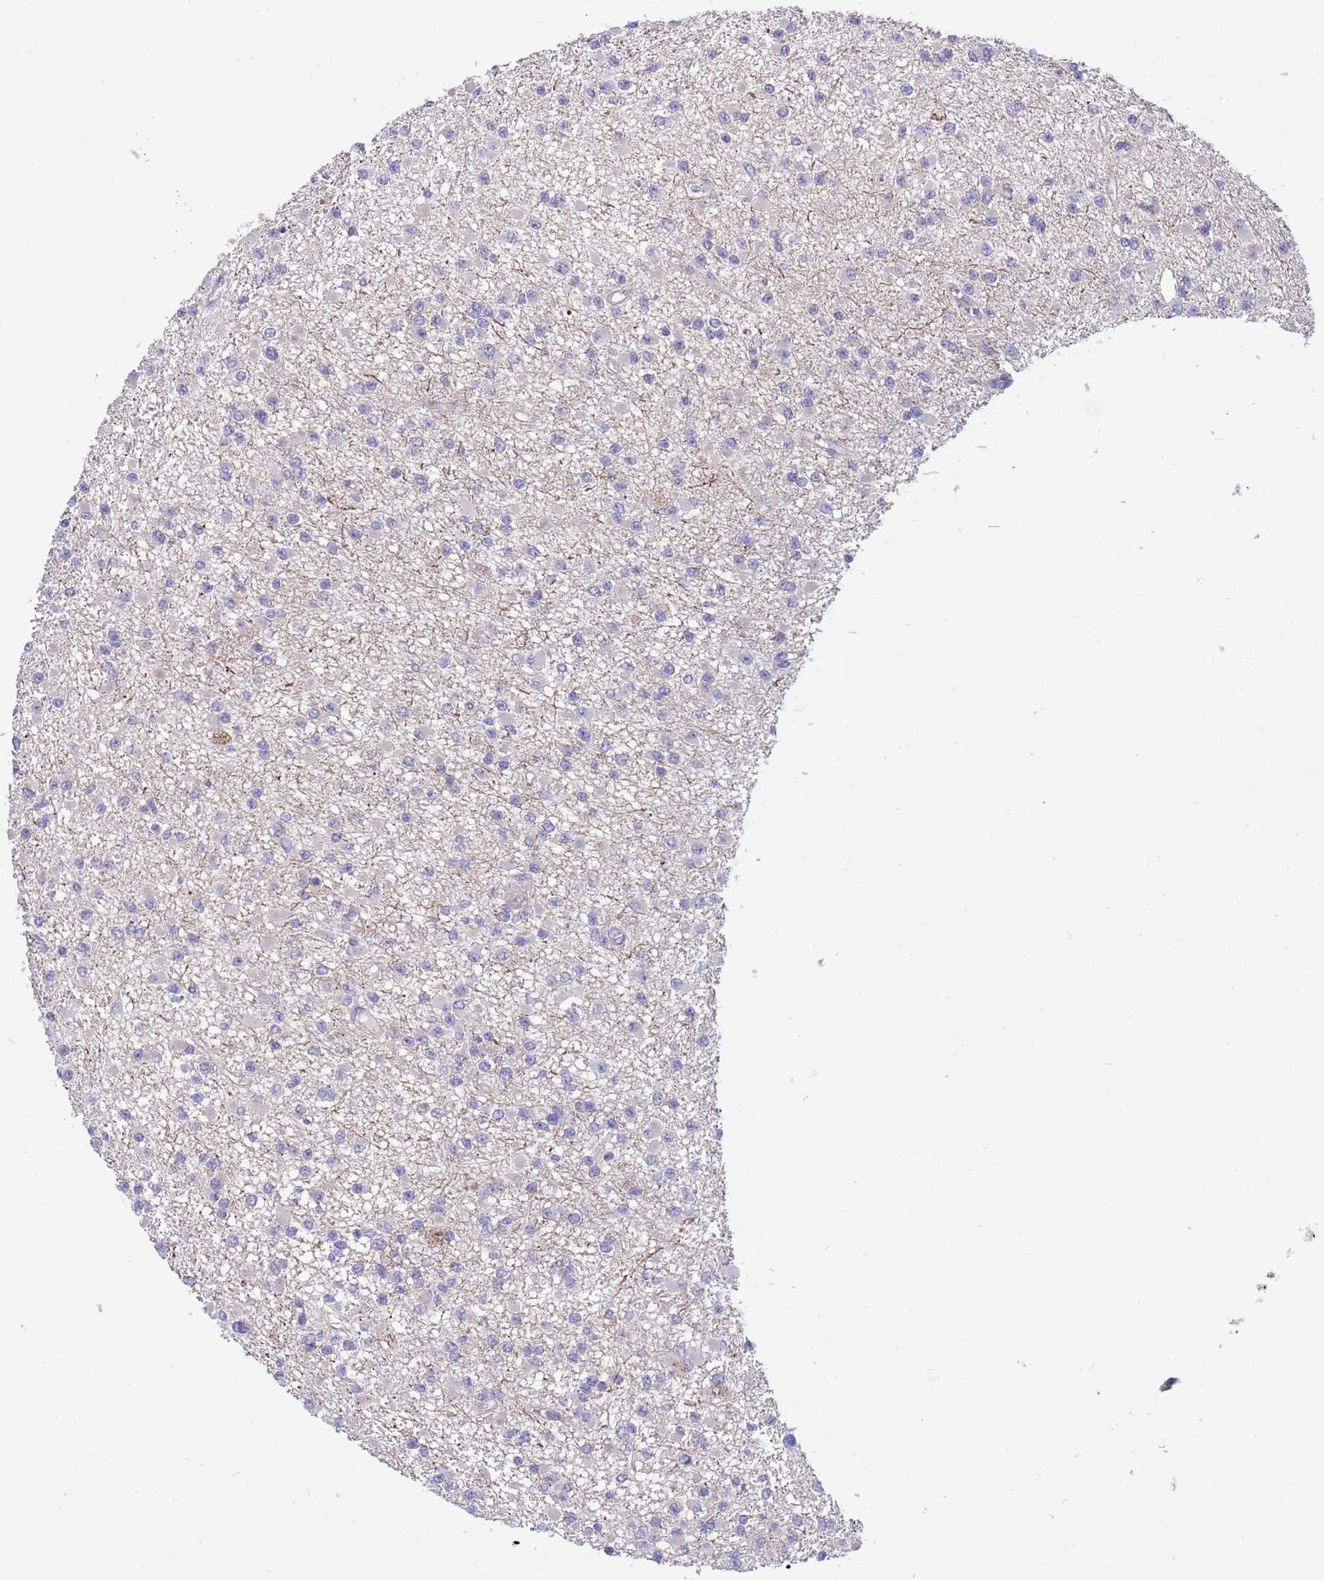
{"staining": {"intensity": "negative", "quantity": "none", "location": "none"}, "tissue": "glioma", "cell_type": "Tumor cells", "image_type": "cancer", "snomed": [{"axis": "morphology", "description": "Glioma, malignant, Low grade"}, {"axis": "topography", "description": "Brain"}], "caption": "This is a image of immunohistochemistry staining of glioma, which shows no positivity in tumor cells.", "gene": "KLHL29", "patient": {"sex": "female", "age": 22}}